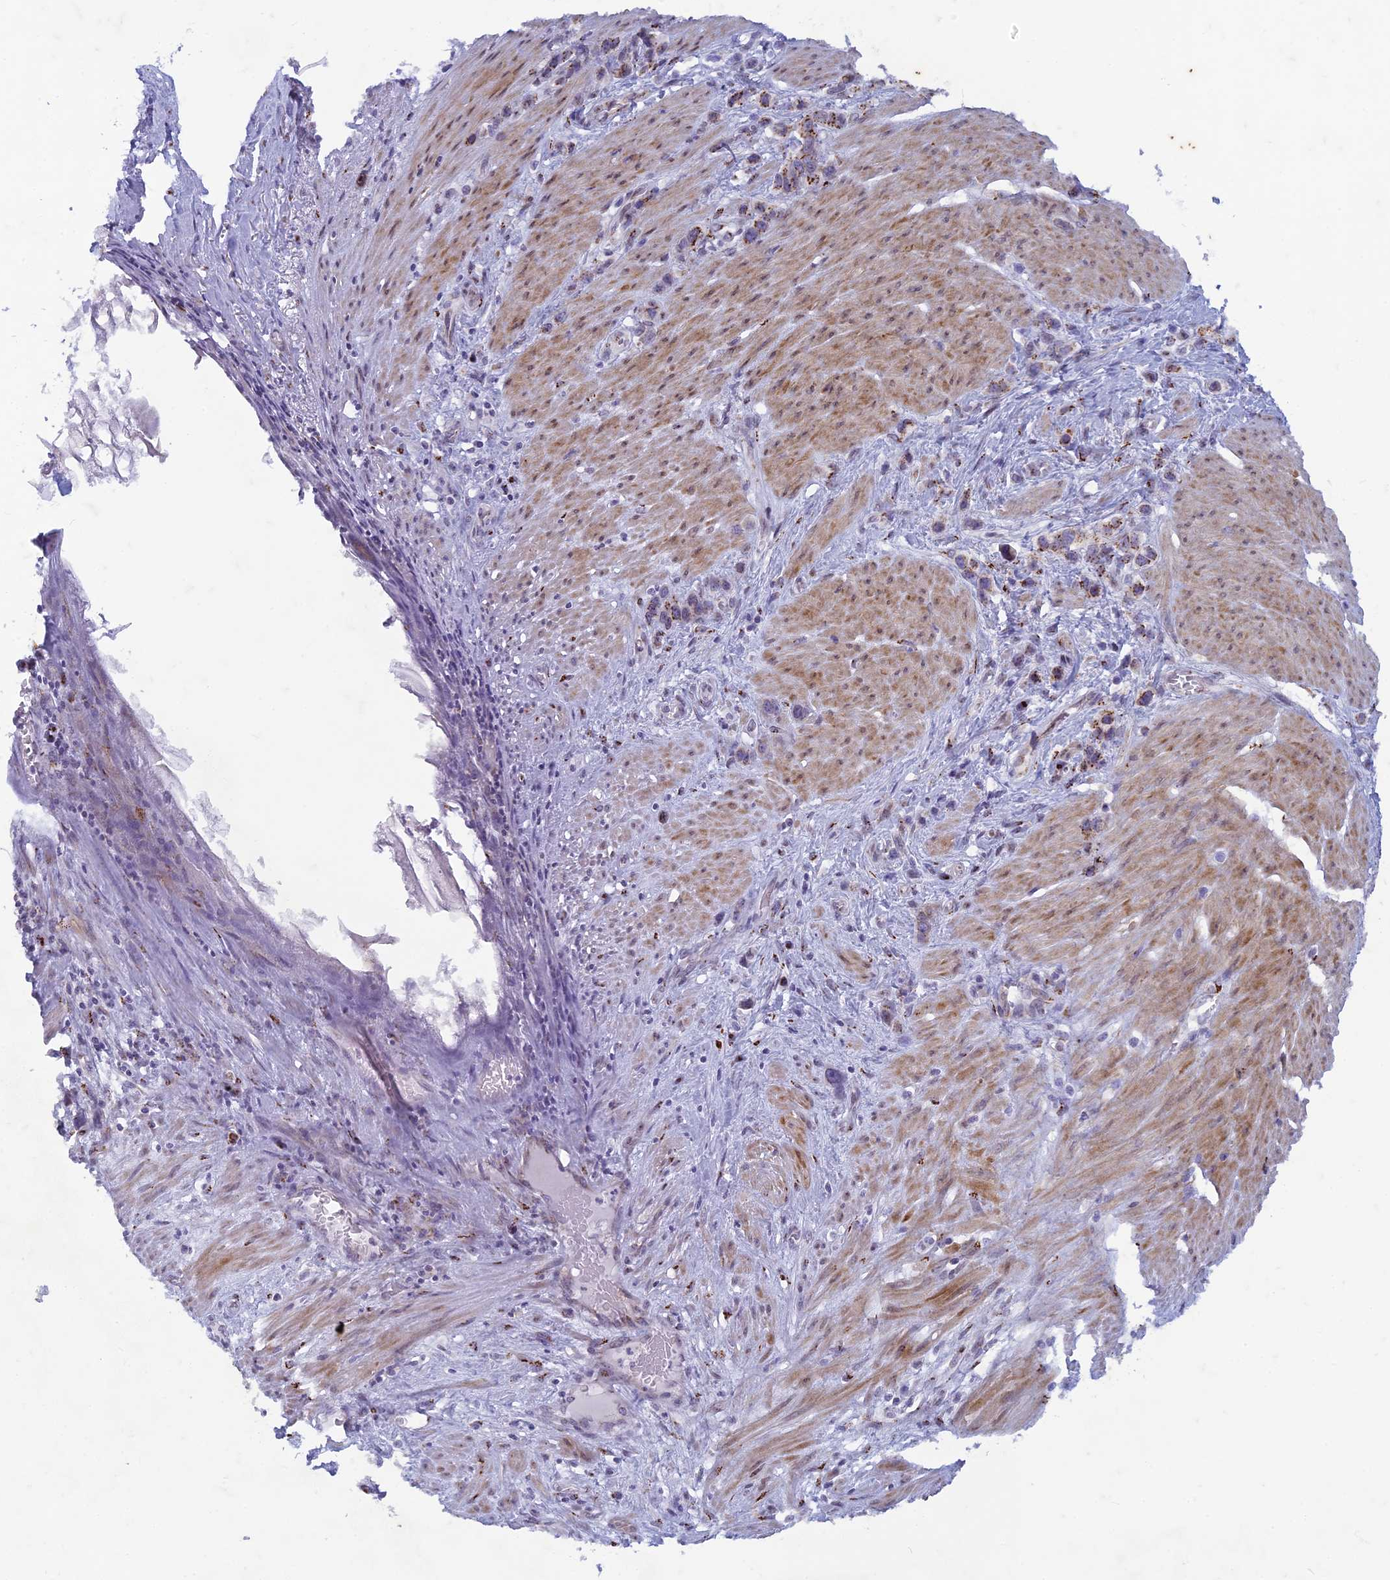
{"staining": {"intensity": "moderate", "quantity": ">75%", "location": "cytoplasmic/membranous"}, "tissue": "stomach cancer", "cell_type": "Tumor cells", "image_type": "cancer", "snomed": [{"axis": "morphology", "description": "Adenocarcinoma, NOS"}, {"axis": "morphology", "description": "Adenocarcinoma, High grade"}, {"axis": "topography", "description": "Stomach, upper"}, {"axis": "topography", "description": "Stomach, lower"}], "caption": "The immunohistochemical stain highlights moderate cytoplasmic/membranous expression in tumor cells of adenocarcinoma (stomach) tissue. The staining is performed using DAB brown chromogen to label protein expression. The nuclei are counter-stained blue using hematoxylin.", "gene": "FAM3C", "patient": {"sex": "female", "age": 65}}